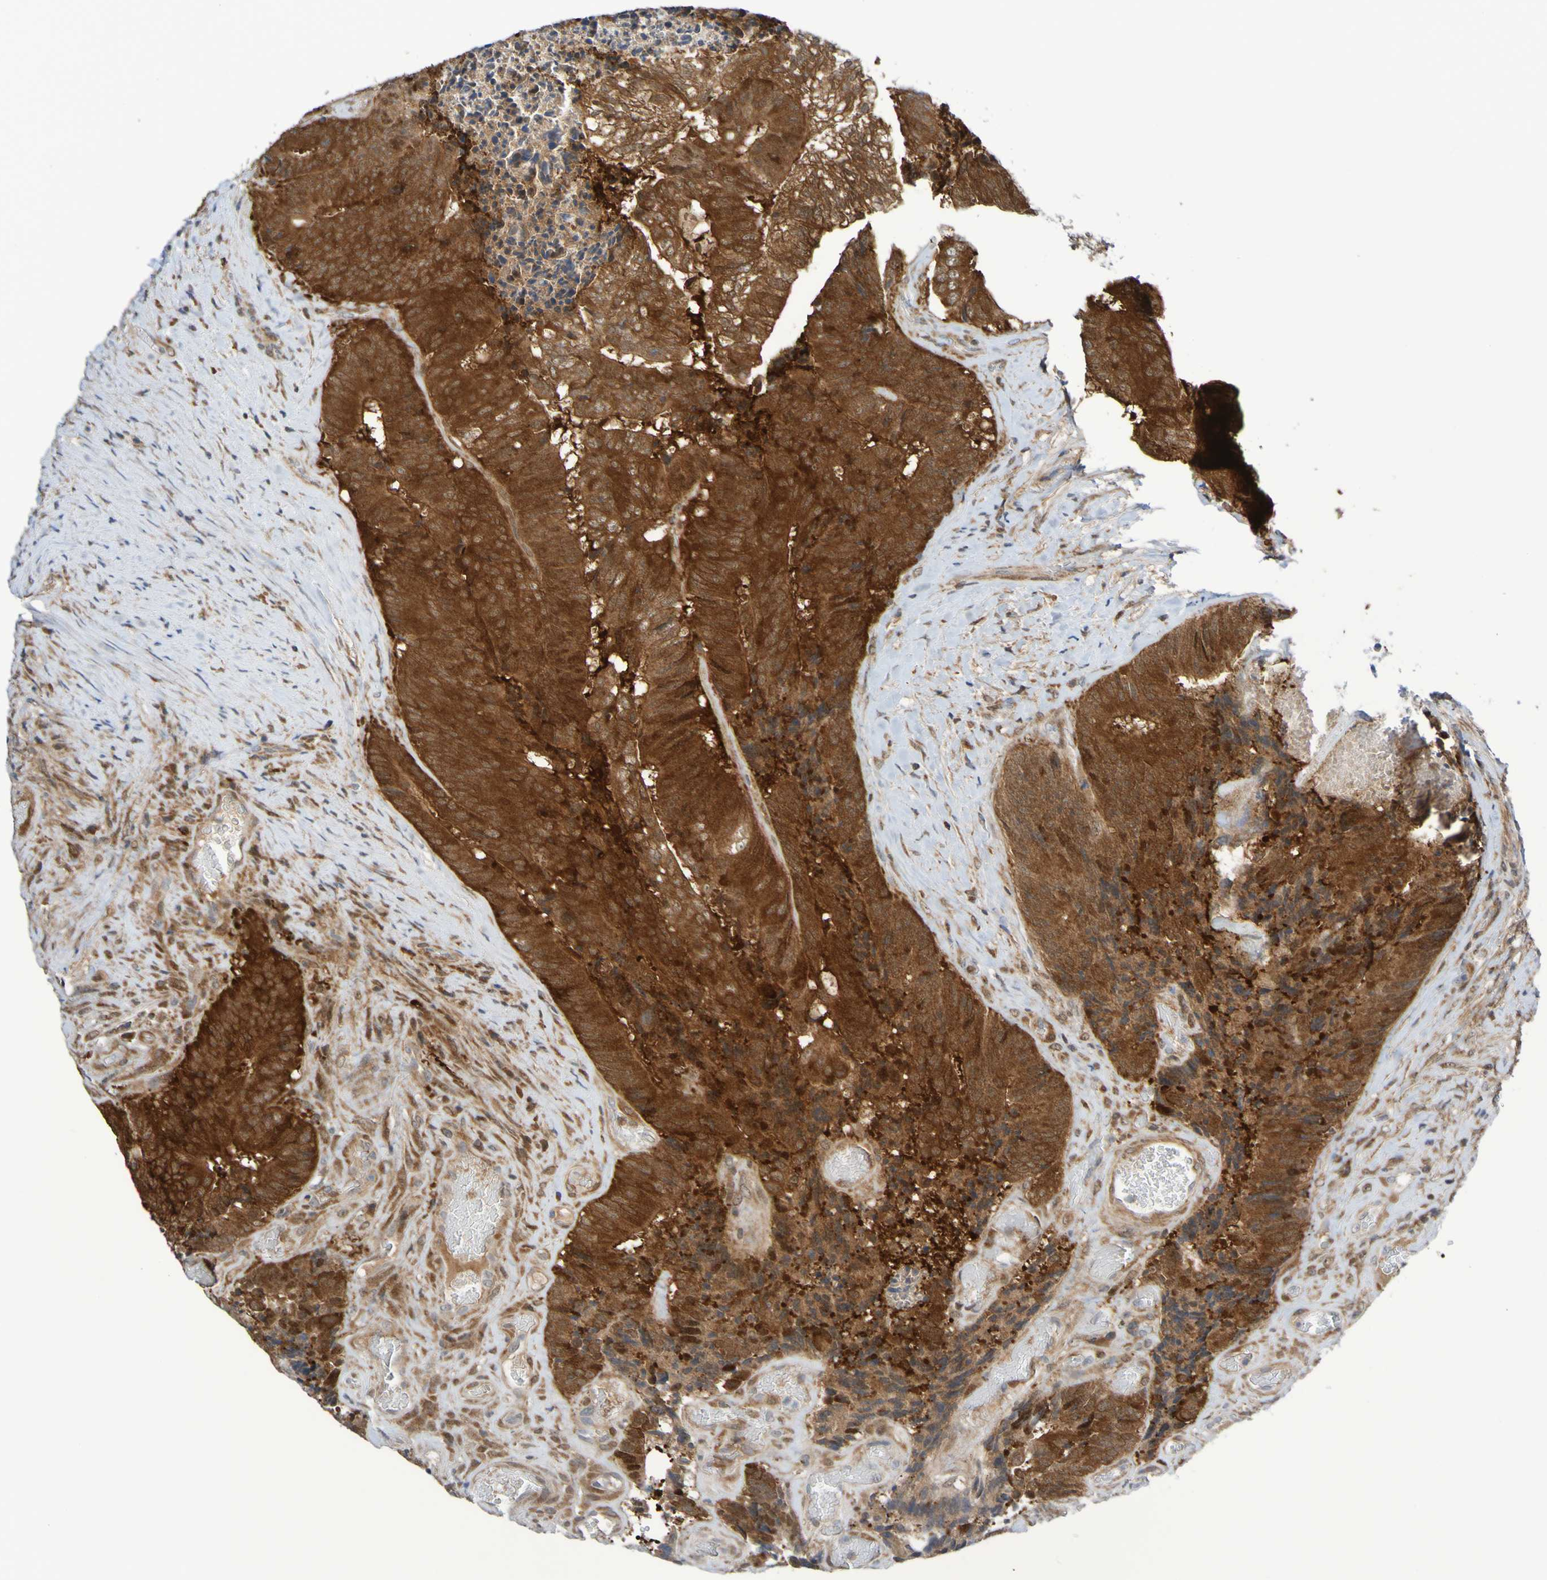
{"staining": {"intensity": "strong", "quantity": ">75%", "location": "cytoplasmic/membranous"}, "tissue": "colorectal cancer", "cell_type": "Tumor cells", "image_type": "cancer", "snomed": [{"axis": "morphology", "description": "Adenocarcinoma, NOS"}, {"axis": "topography", "description": "Rectum"}], "caption": "Immunohistochemistry micrograph of neoplastic tissue: human colorectal cancer (adenocarcinoma) stained using immunohistochemistry displays high levels of strong protein expression localized specifically in the cytoplasmic/membranous of tumor cells, appearing as a cytoplasmic/membranous brown color.", "gene": "ATIC", "patient": {"sex": "male", "age": 72}}